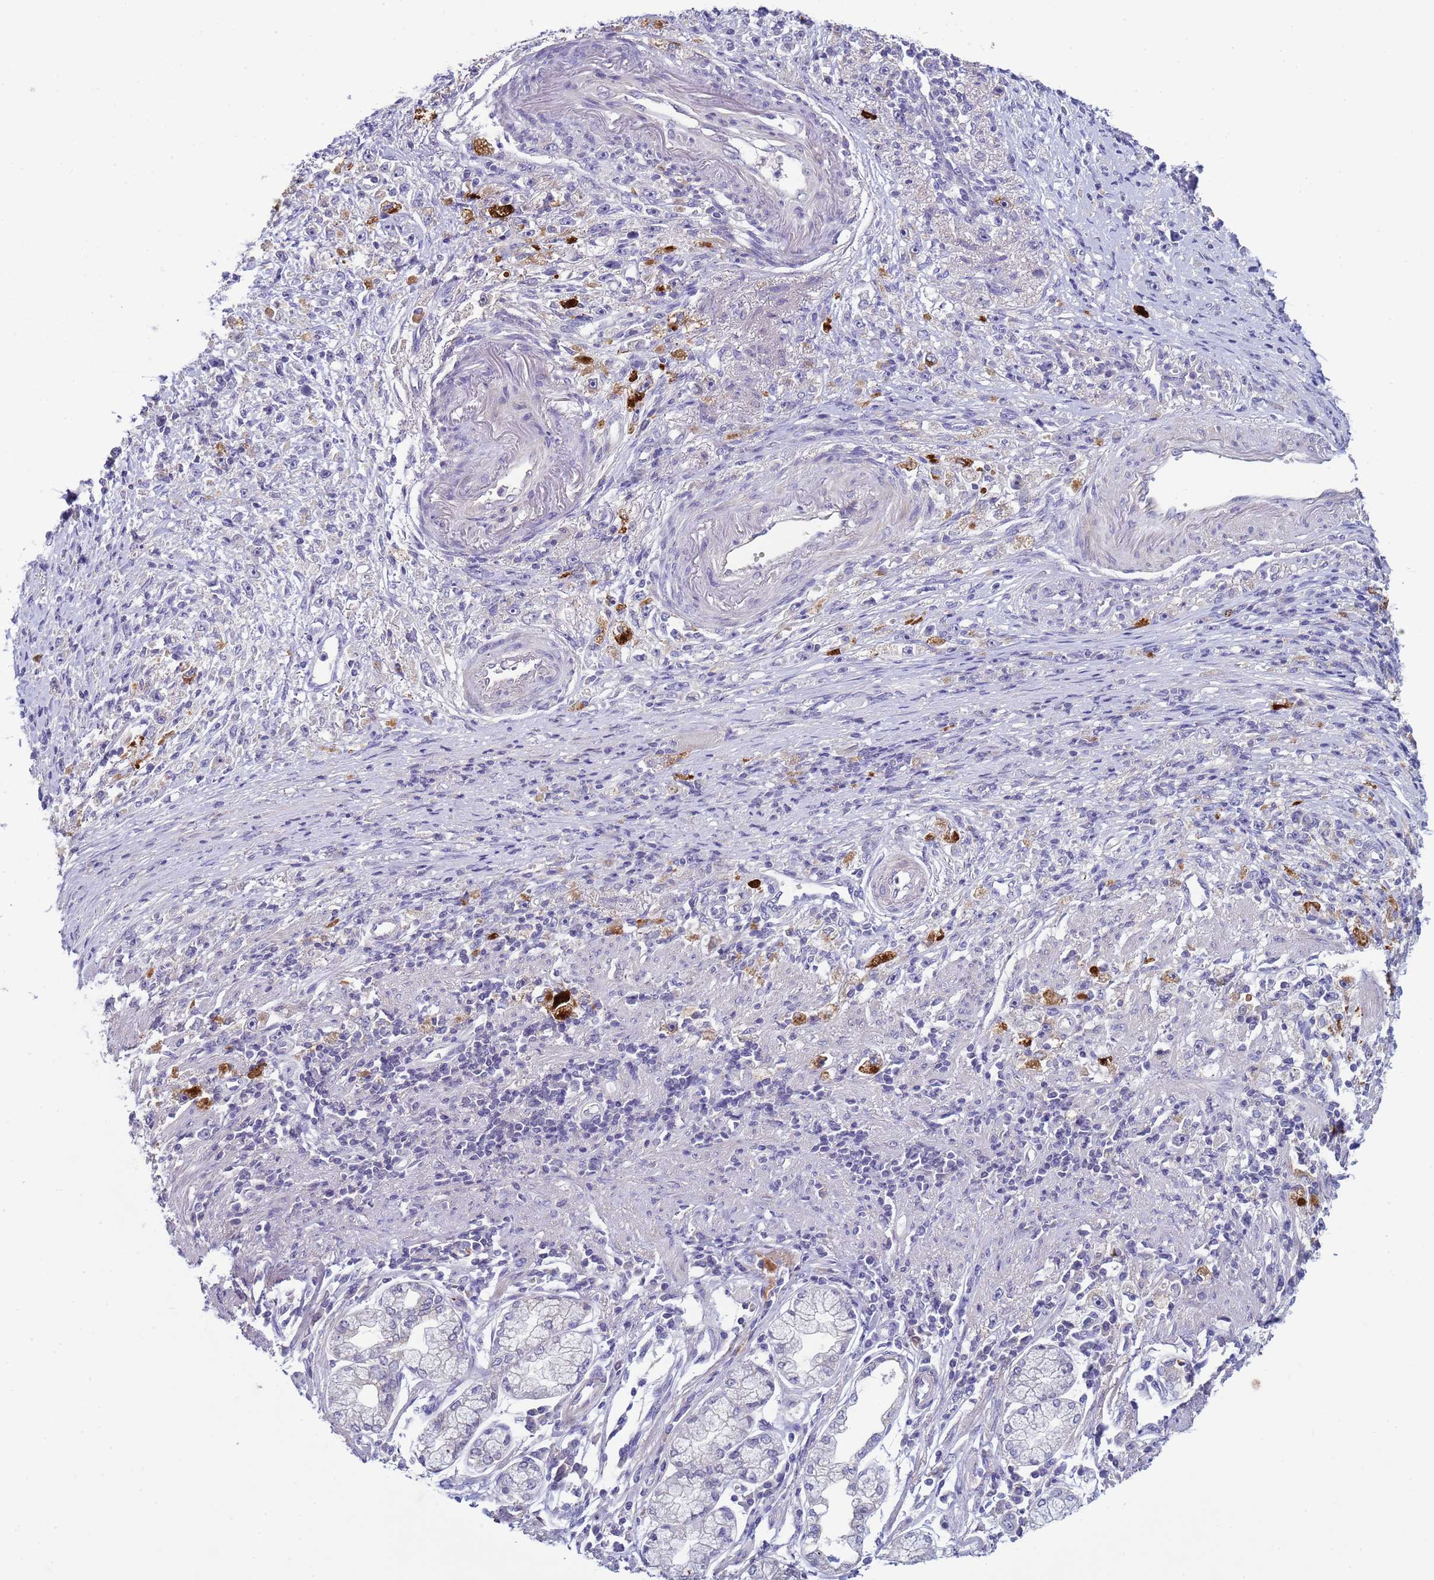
{"staining": {"intensity": "negative", "quantity": "none", "location": "none"}, "tissue": "stomach cancer", "cell_type": "Tumor cells", "image_type": "cancer", "snomed": [{"axis": "morphology", "description": "Adenocarcinoma, NOS"}, {"axis": "topography", "description": "Stomach"}], "caption": "DAB immunohistochemical staining of stomach cancer (adenocarcinoma) reveals no significant positivity in tumor cells.", "gene": "TRIM51", "patient": {"sex": "female", "age": 59}}